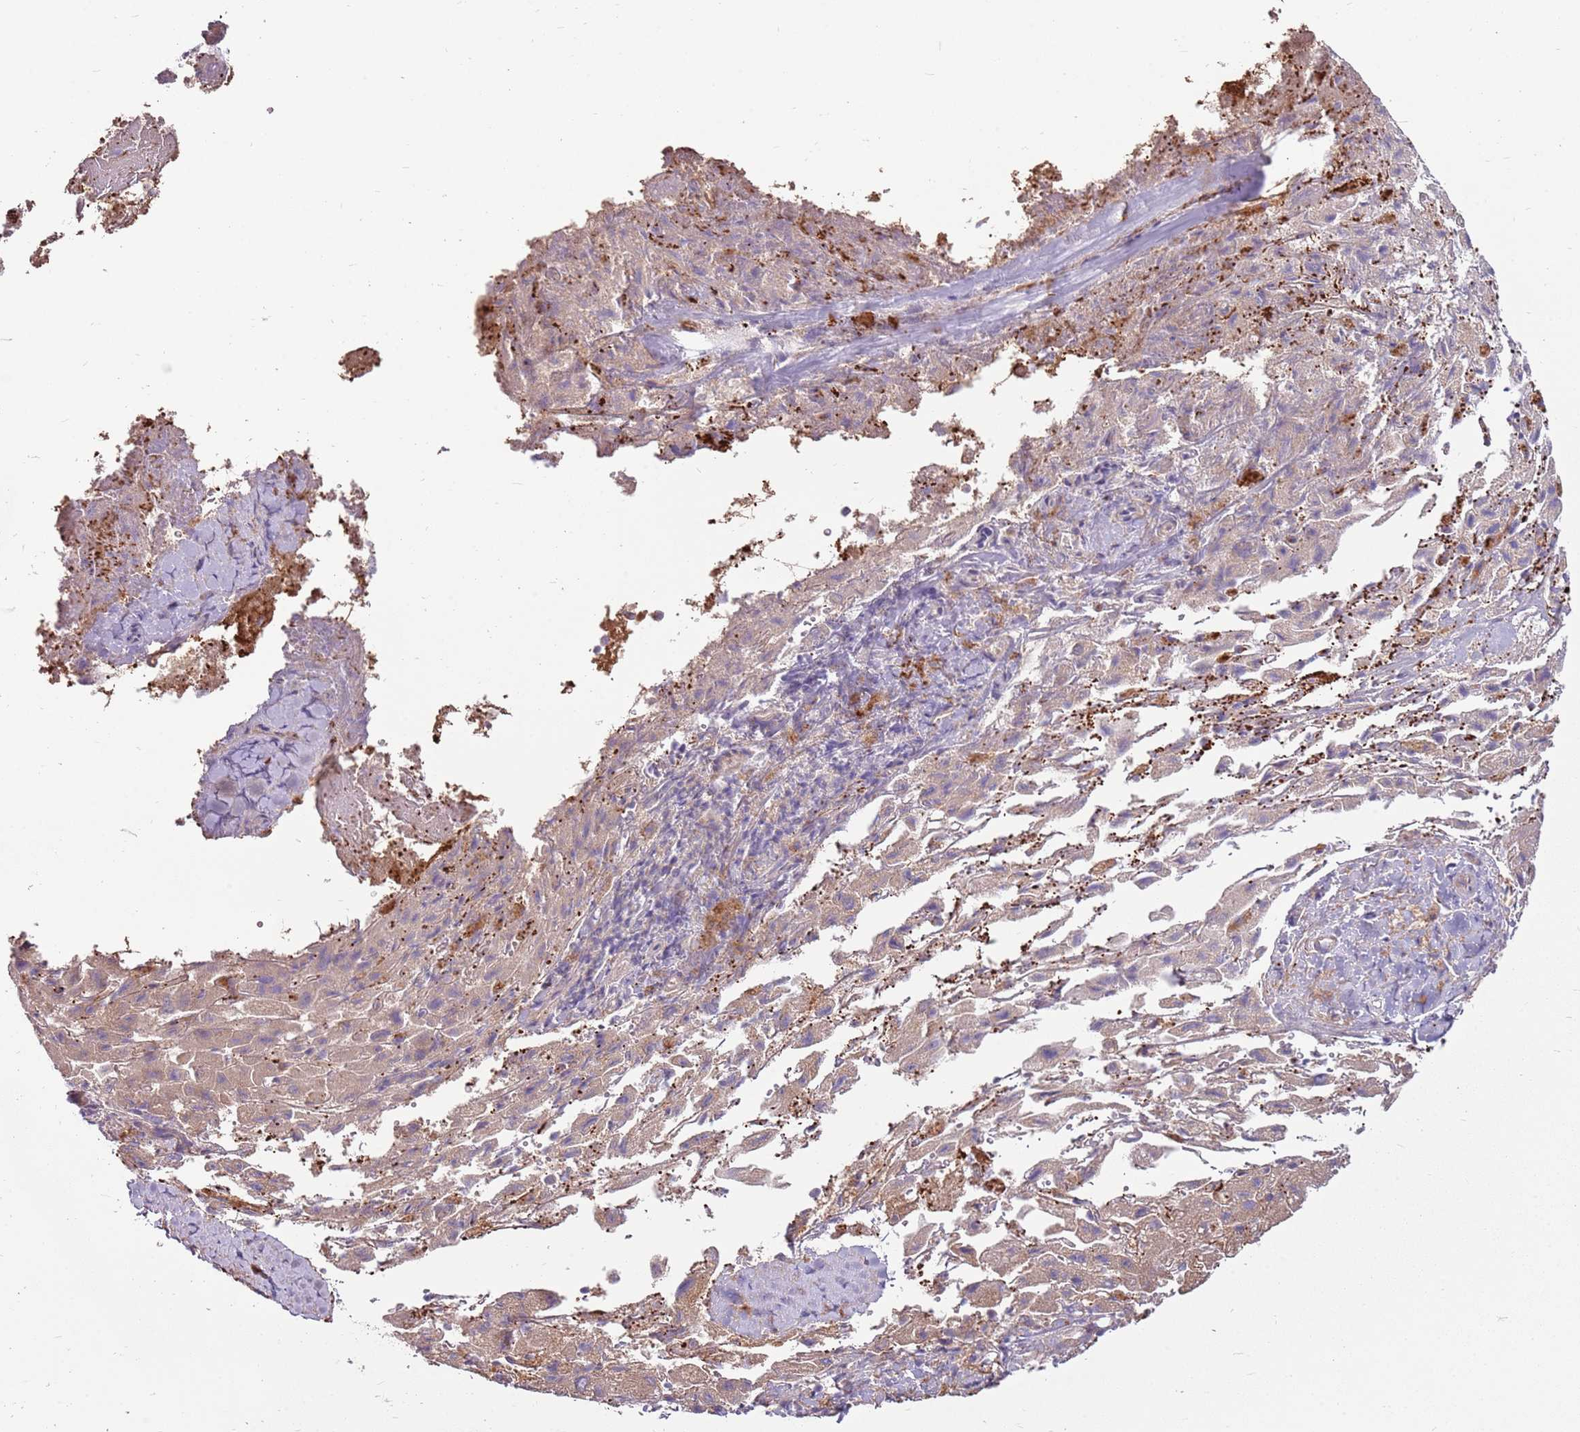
{"staining": {"intensity": "negative", "quantity": "none", "location": "none"}, "tissue": "liver cancer", "cell_type": "Tumor cells", "image_type": "cancer", "snomed": [{"axis": "morphology", "description": "Carcinoma, Hepatocellular, NOS"}, {"axis": "topography", "description": "Liver"}], "caption": "This image is of liver cancer stained with immunohistochemistry (IHC) to label a protein in brown with the nuclei are counter-stained blue. There is no staining in tumor cells.", "gene": "EMC1", "patient": {"sex": "female", "age": 58}}